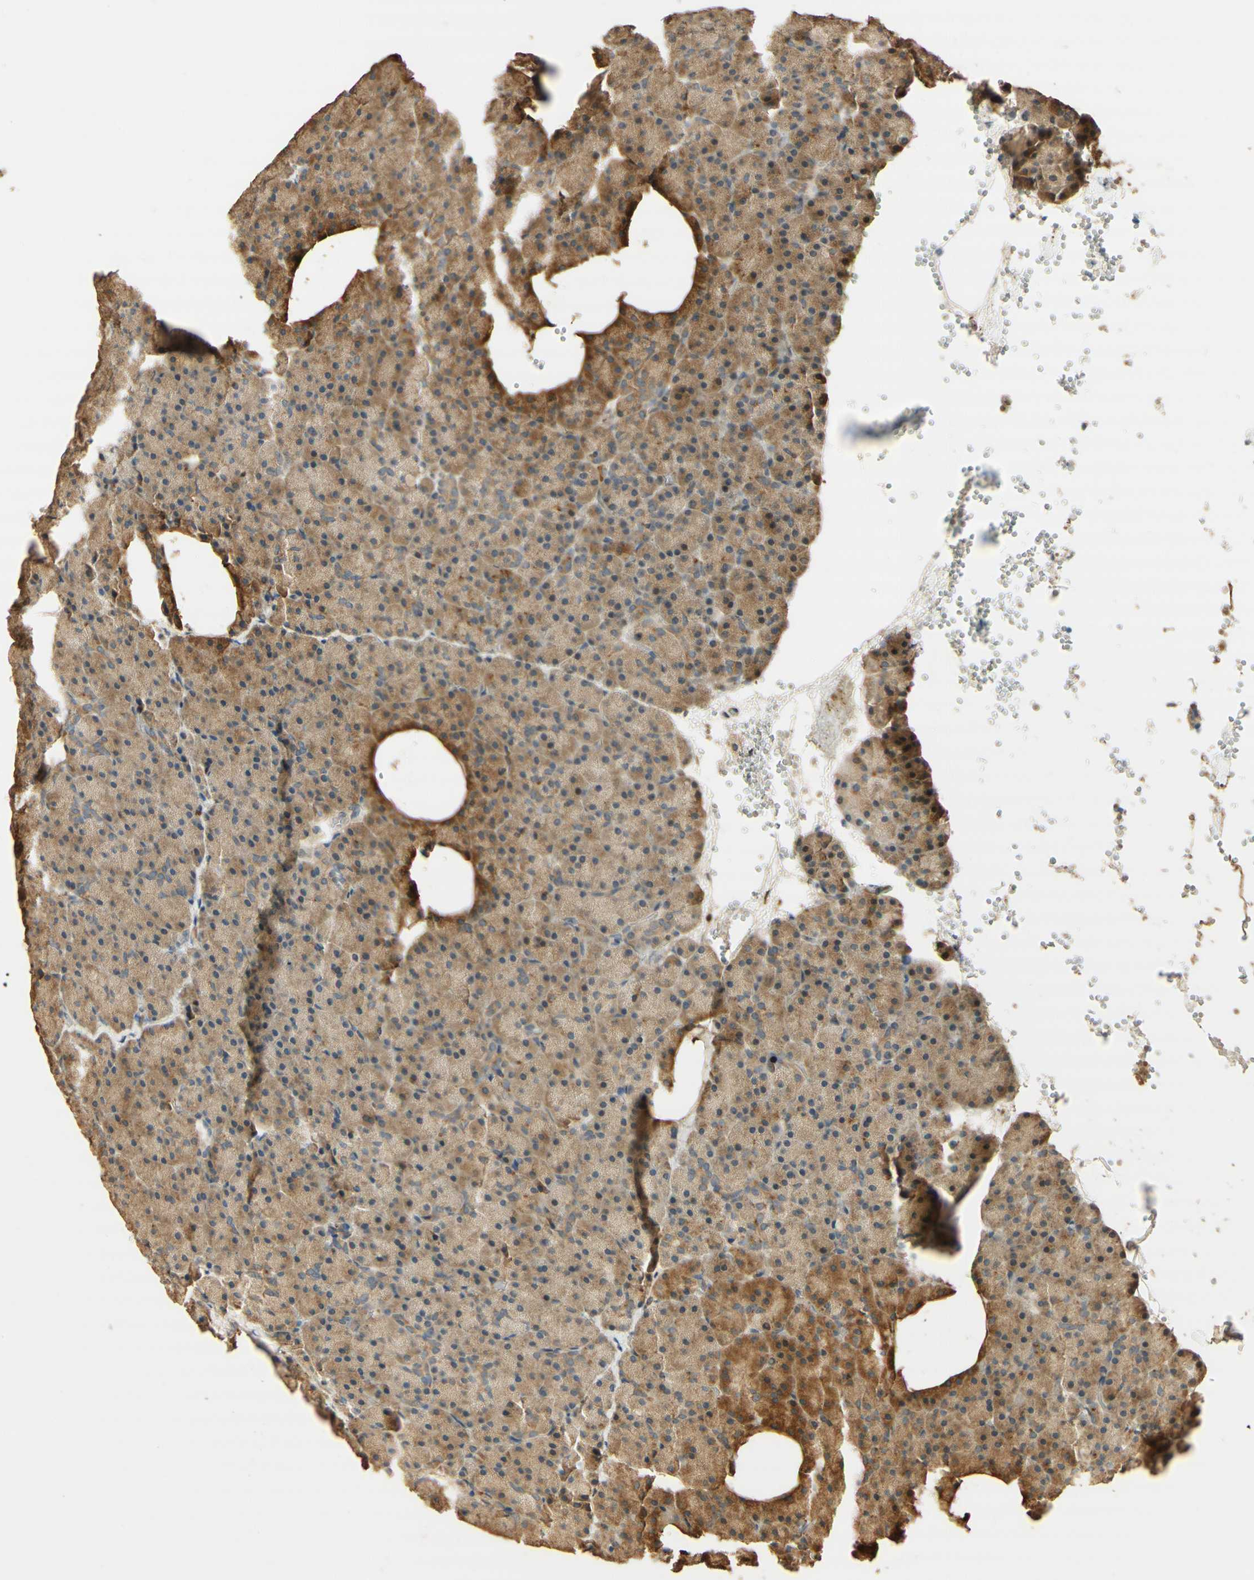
{"staining": {"intensity": "weak", "quantity": "25%-75%", "location": "cytoplasmic/membranous"}, "tissue": "pancreas", "cell_type": "Exocrine glandular cells", "image_type": "normal", "snomed": [{"axis": "morphology", "description": "Normal tissue, NOS"}, {"axis": "topography", "description": "Pancreas"}], "caption": "Protein positivity by immunohistochemistry (IHC) reveals weak cytoplasmic/membranous staining in about 25%-75% of exocrine glandular cells in unremarkable pancreas.", "gene": "AGER", "patient": {"sex": "female", "age": 35}}